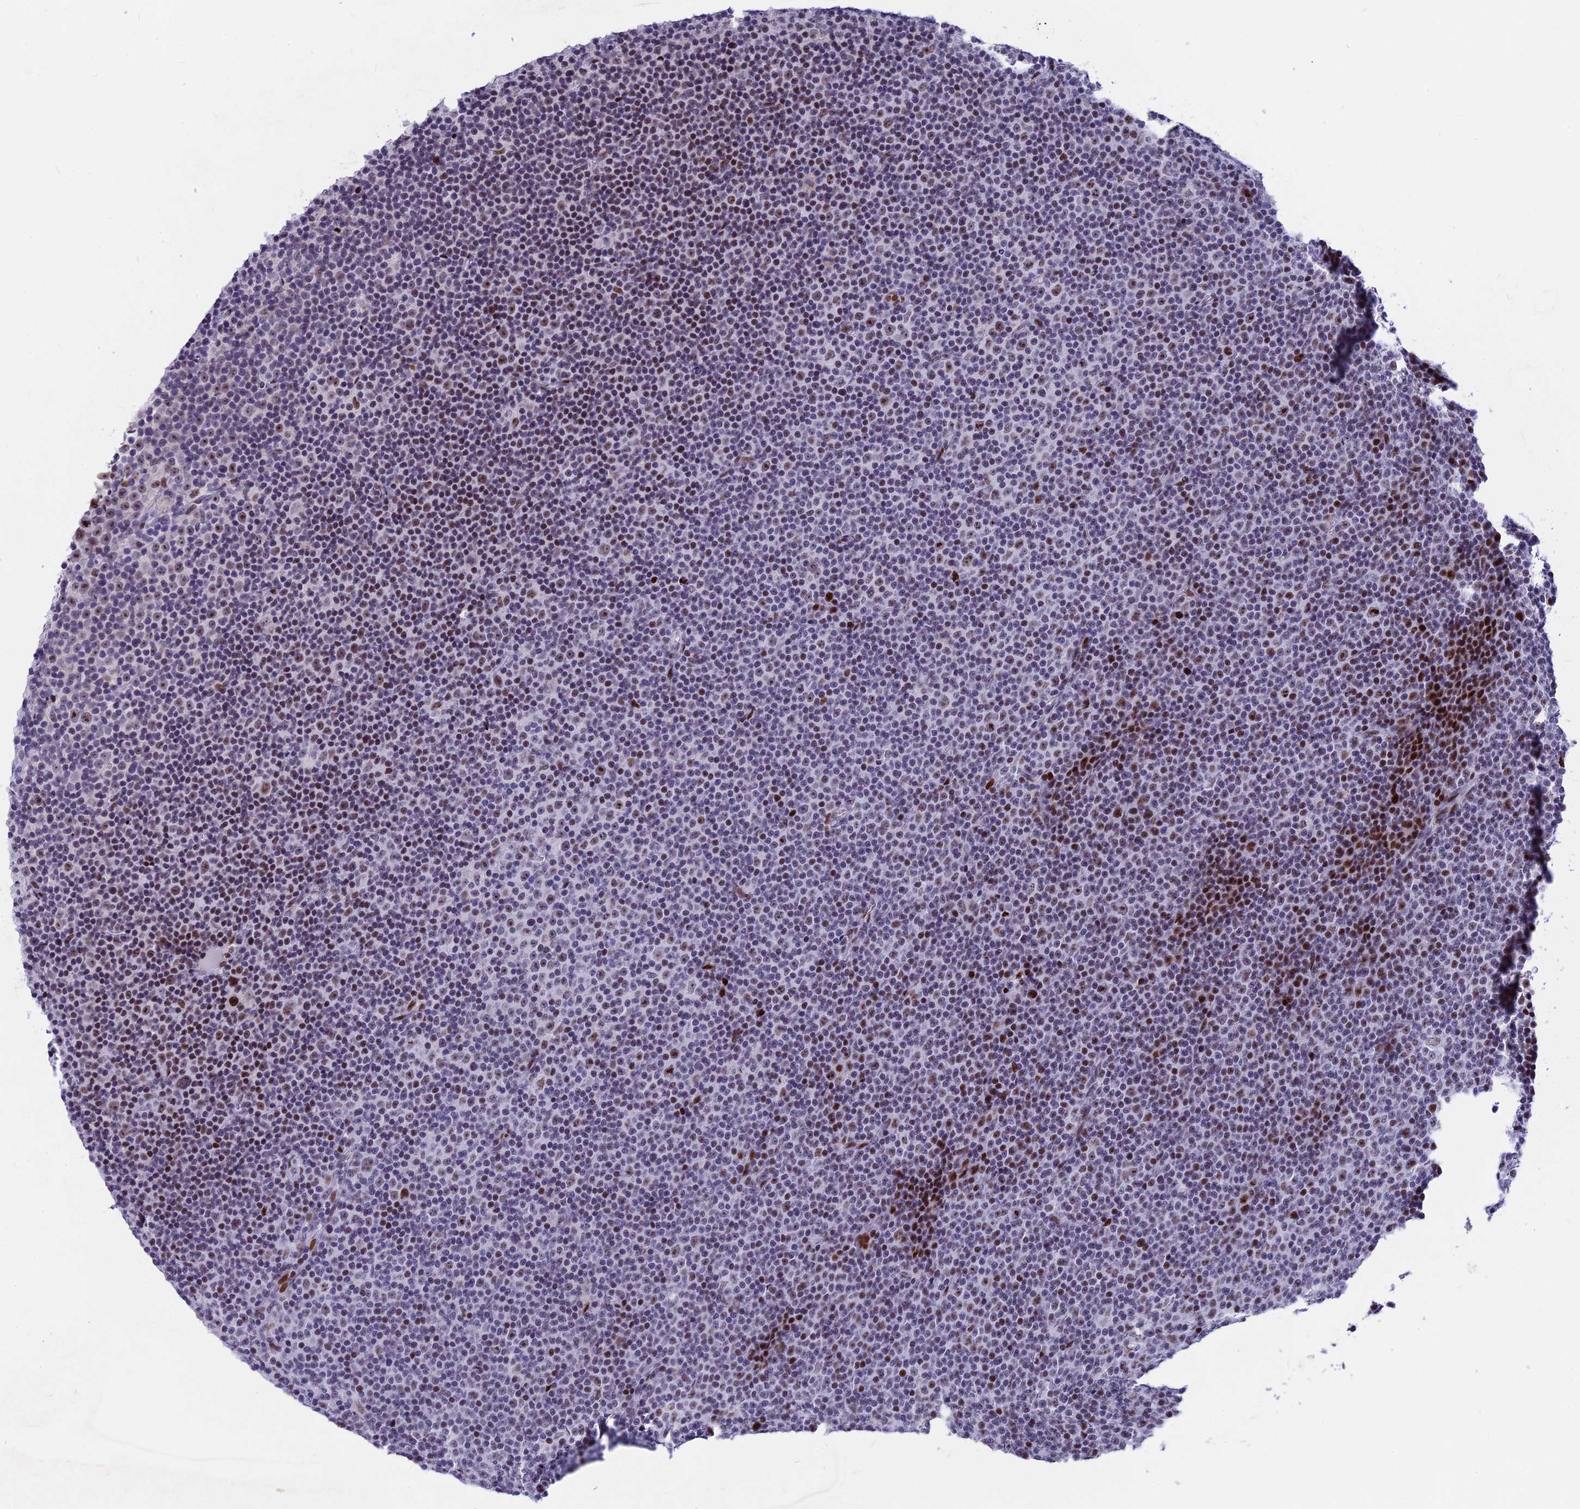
{"staining": {"intensity": "moderate", "quantity": "25%-75%", "location": "nuclear"}, "tissue": "lymphoma", "cell_type": "Tumor cells", "image_type": "cancer", "snomed": [{"axis": "morphology", "description": "Malignant lymphoma, non-Hodgkin's type, Low grade"}, {"axis": "topography", "description": "Lymph node"}], "caption": "Moderate nuclear expression for a protein is appreciated in about 25%-75% of tumor cells of lymphoma using immunohistochemistry.", "gene": "NSA2", "patient": {"sex": "female", "age": 67}}